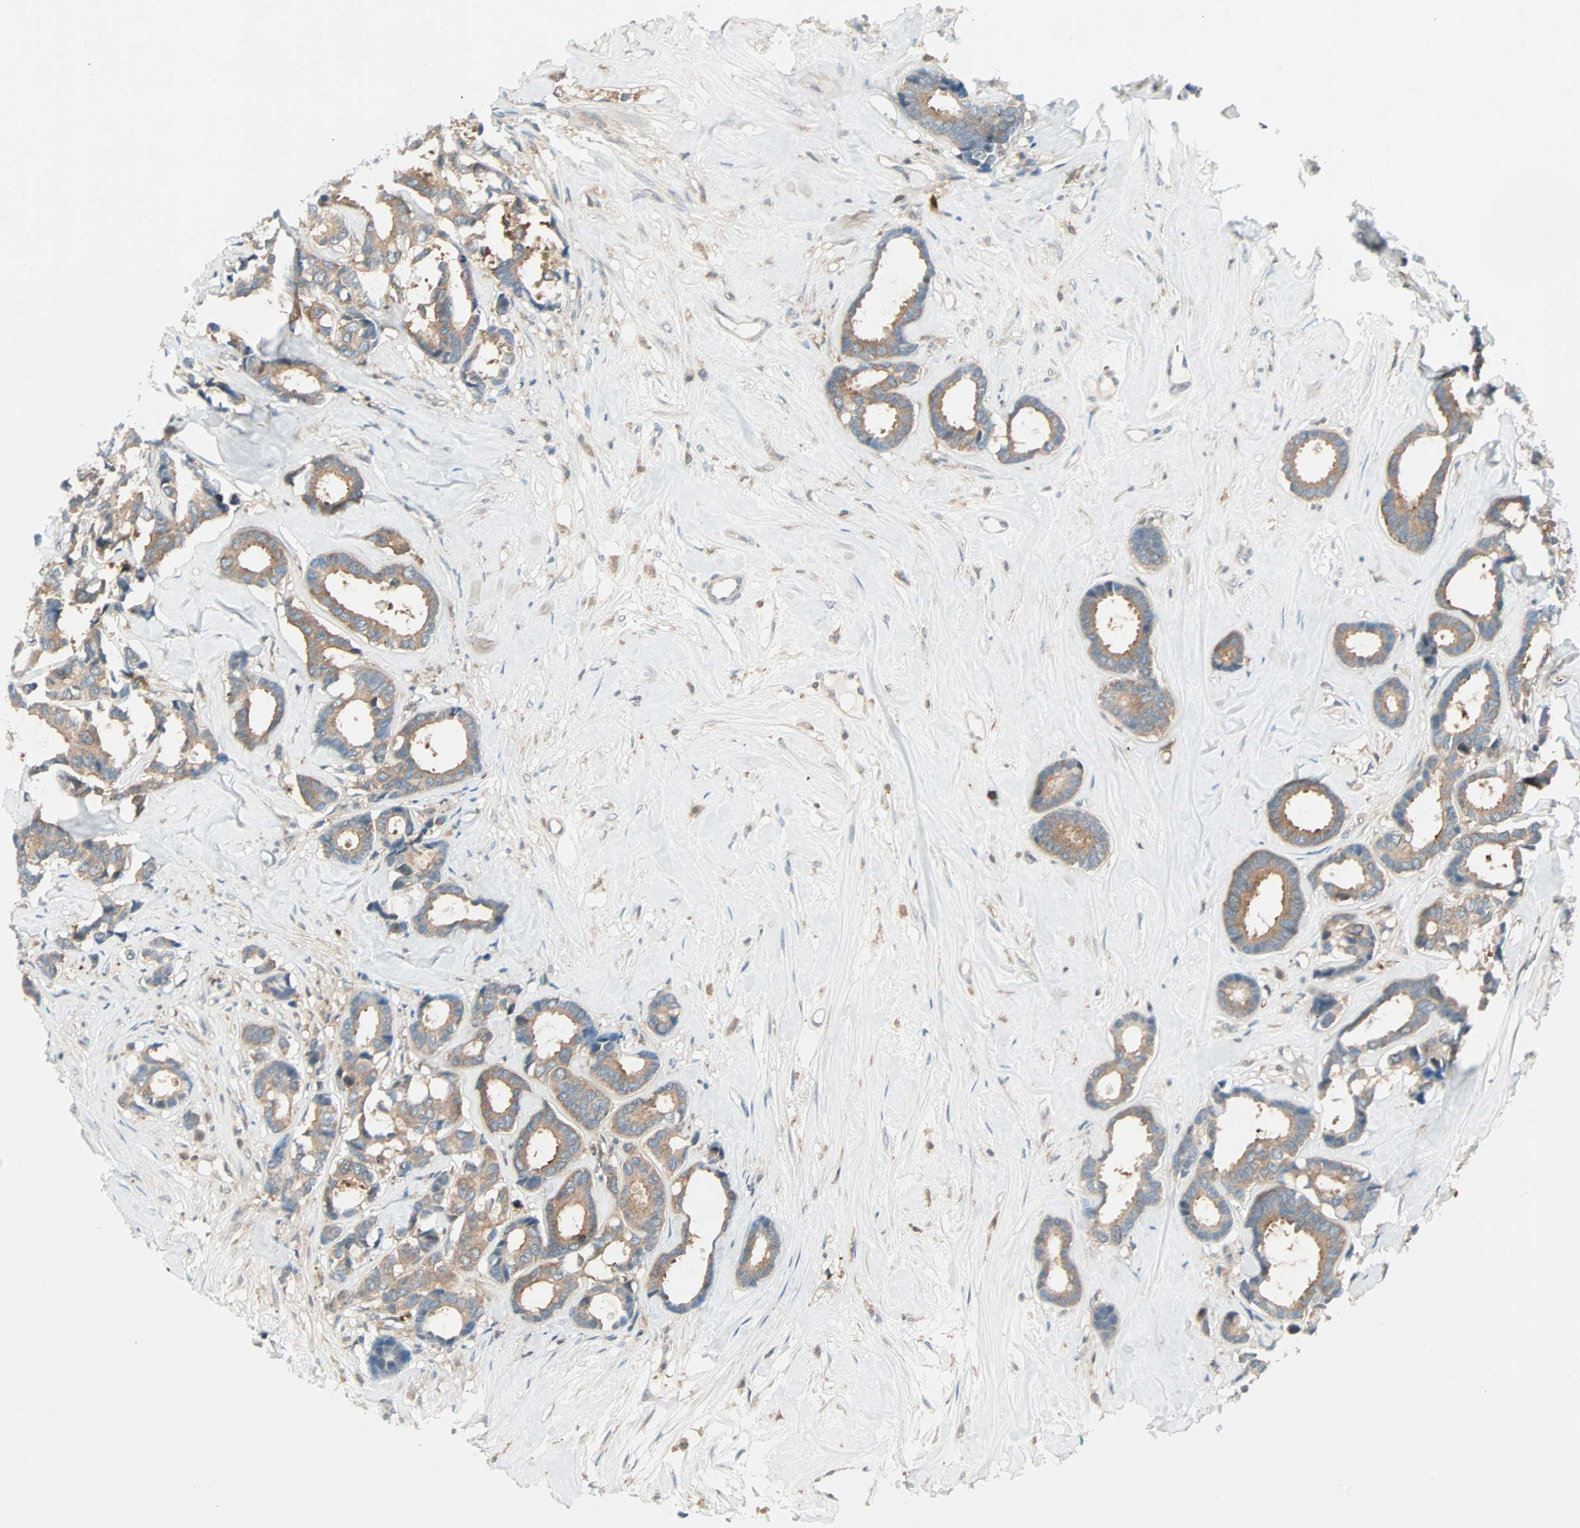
{"staining": {"intensity": "moderate", "quantity": ">75%", "location": "cytoplasmic/membranous"}, "tissue": "breast cancer", "cell_type": "Tumor cells", "image_type": "cancer", "snomed": [{"axis": "morphology", "description": "Duct carcinoma"}, {"axis": "topography", "description": "Breast"}], "caption": "Brown immunohistochemical staining in human infiltrating ductal carcinoma (breast) demonstrates moderate cytoplasmic/membranous expression in approximately >75% of tumor cells.", "gene": "SMIM8", "patient": {"sex": "female", "age": 87}}